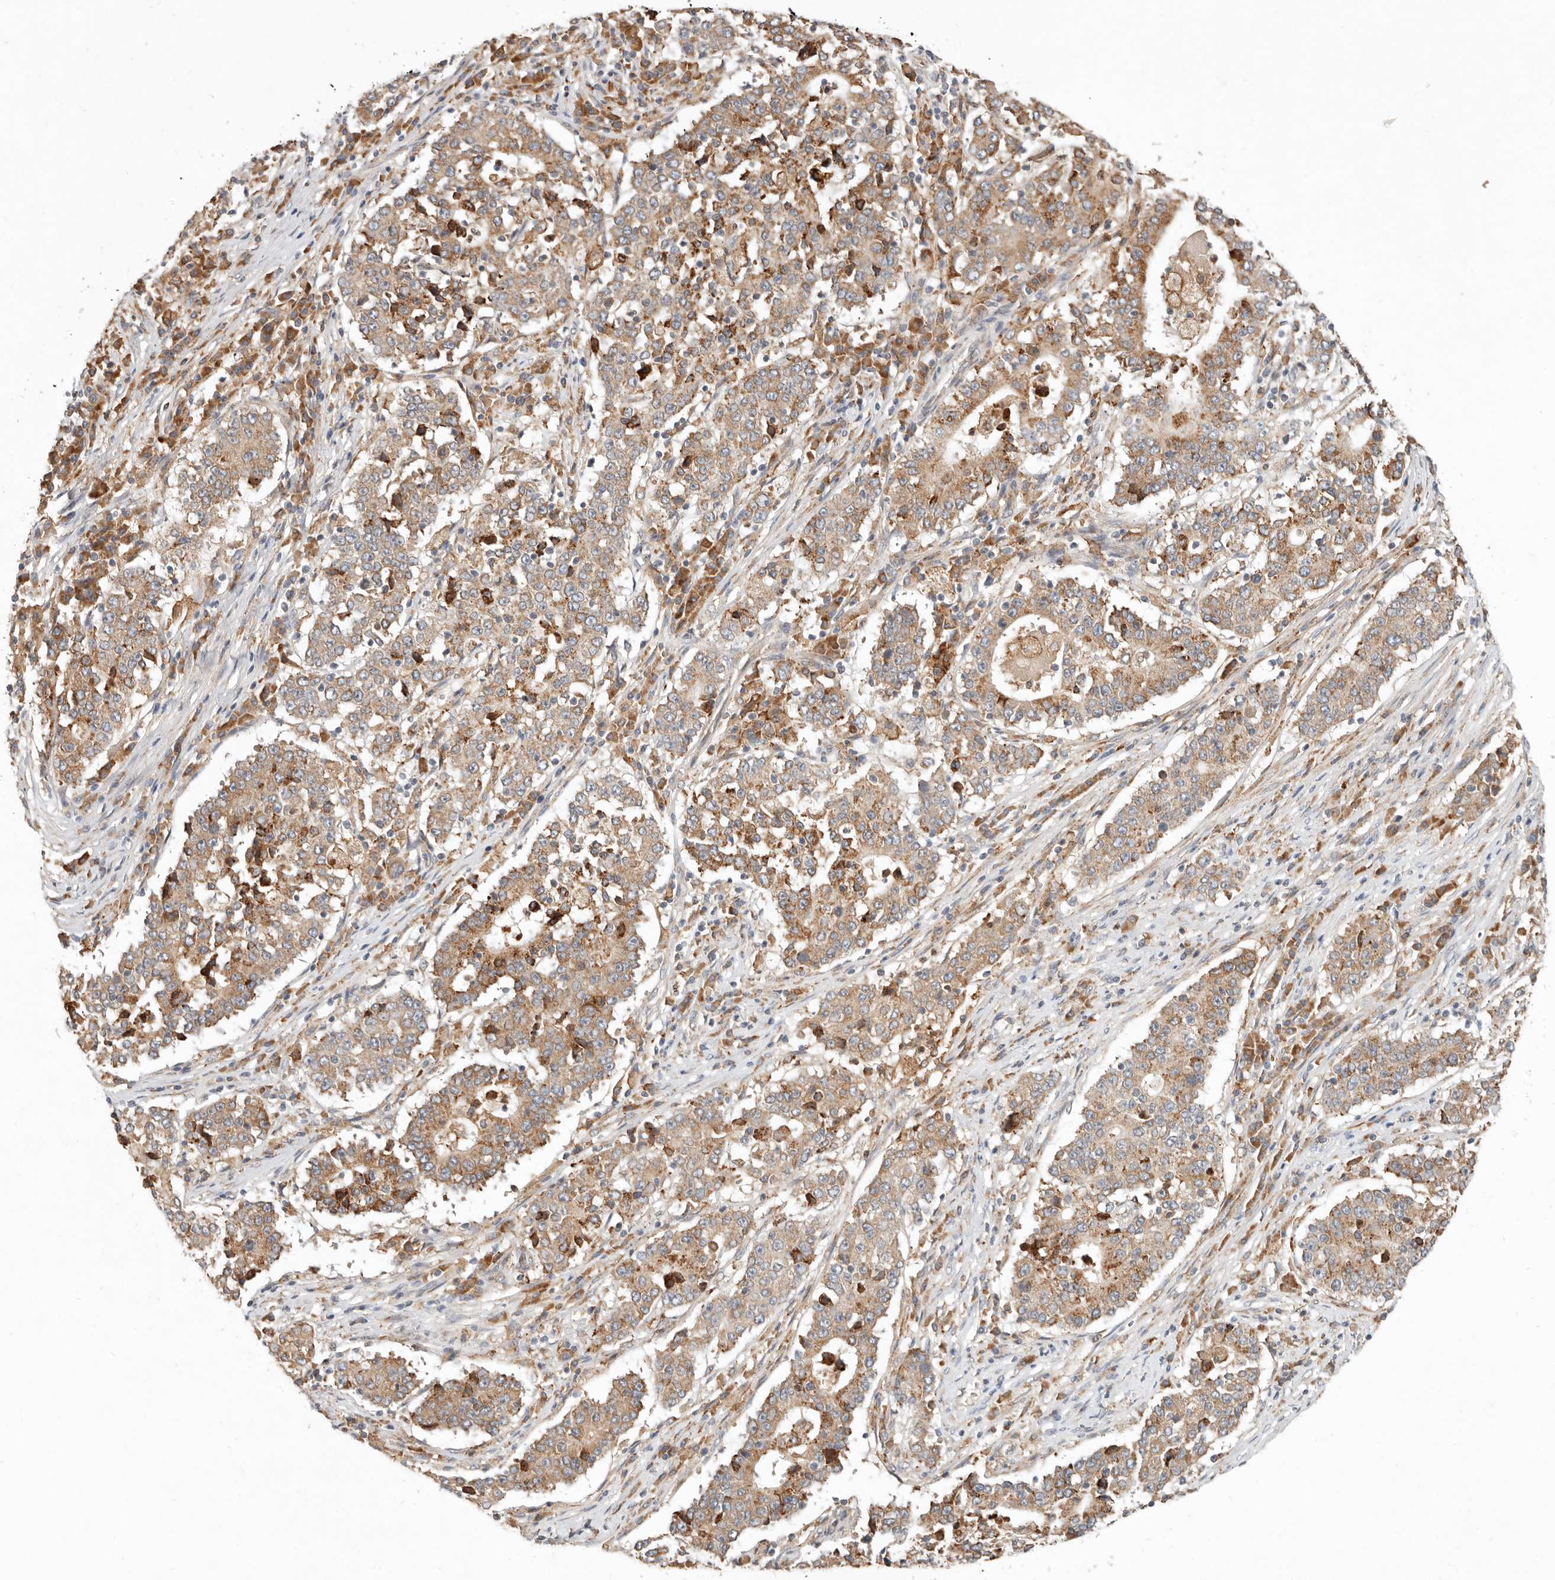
{"staining": {"intensity": "moderate", "quantity": ">75%", "location": "cytoplasmic/membranous"}, "tissue": "stomach cancer", "cell_type": "Tumor cells", "image_type": "cancer", "snomed": [{"axis": "morphology", "description": "Adenocarcinoma, NOS"}, {"axis": "topography", "description": "Stomach"}], "caption": "This photomicrograph shows immunohistochemistry staining of stomach cancer, with medium moderate cytoplasmic/membranous expression in about >75% of tumor cells.", "gene": "ARHGEF10L", "patient": {"sex": "male", "age": 59}}